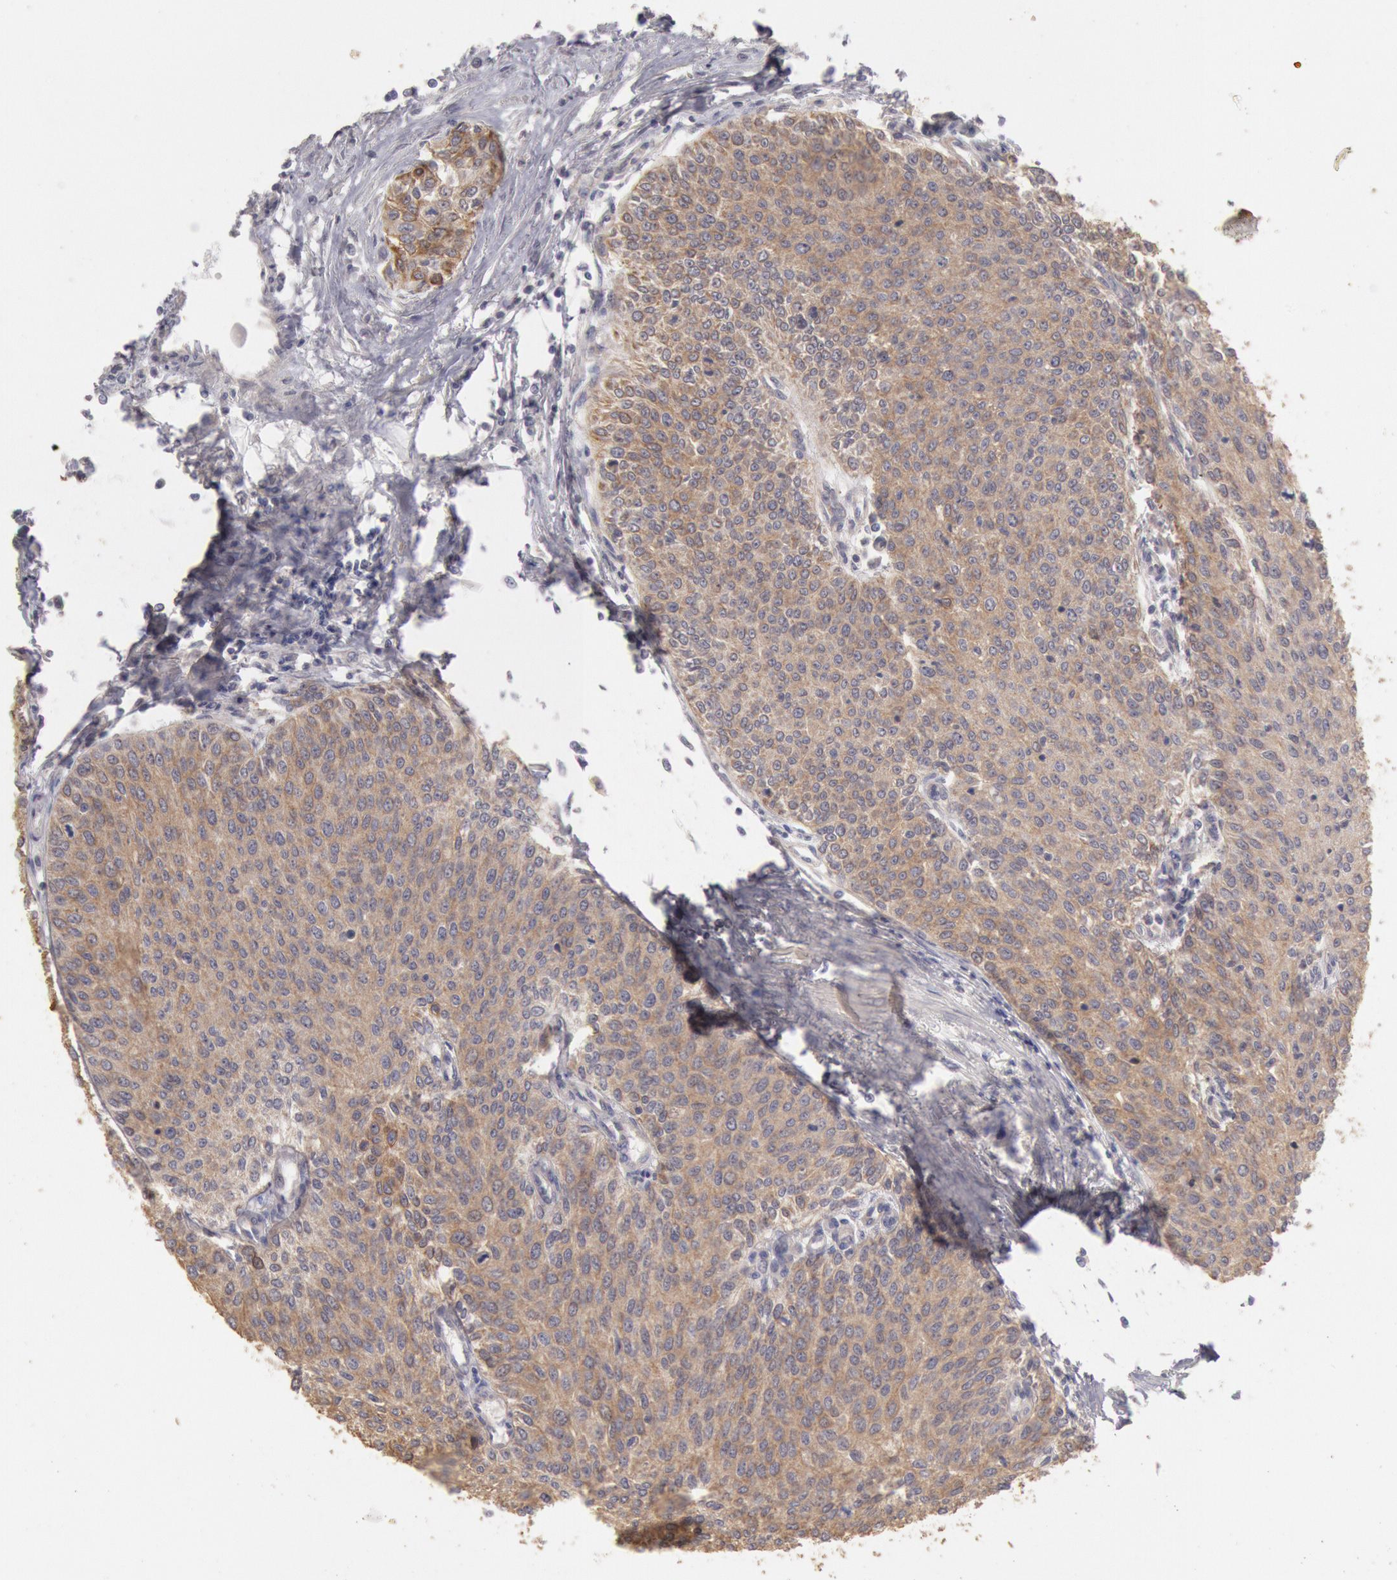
{"staining": {"intensity": "moderate", "quantity": ">75%", "location": "cytoplasmic/membranous"}, "tissue": "urothelial cancer", "cell_type": "Tumor cells", "image_type": "cancer", "snomed": [{"axis": "morphology", "description": "Urothelial carcinoma, Low grade"}, {"axis": "topography", "description": "Urinary bladder"}], "caption": "Immunohistochemistry (IHC) image of urothelial cancer stained for a protein (brown), which displays medium levels of moderate cytoplasmic/membranous positivity in approximately >75% of tumor cells.", "gene": "ZFP36L1", "patient": {"sex": "female", "age": 73}}